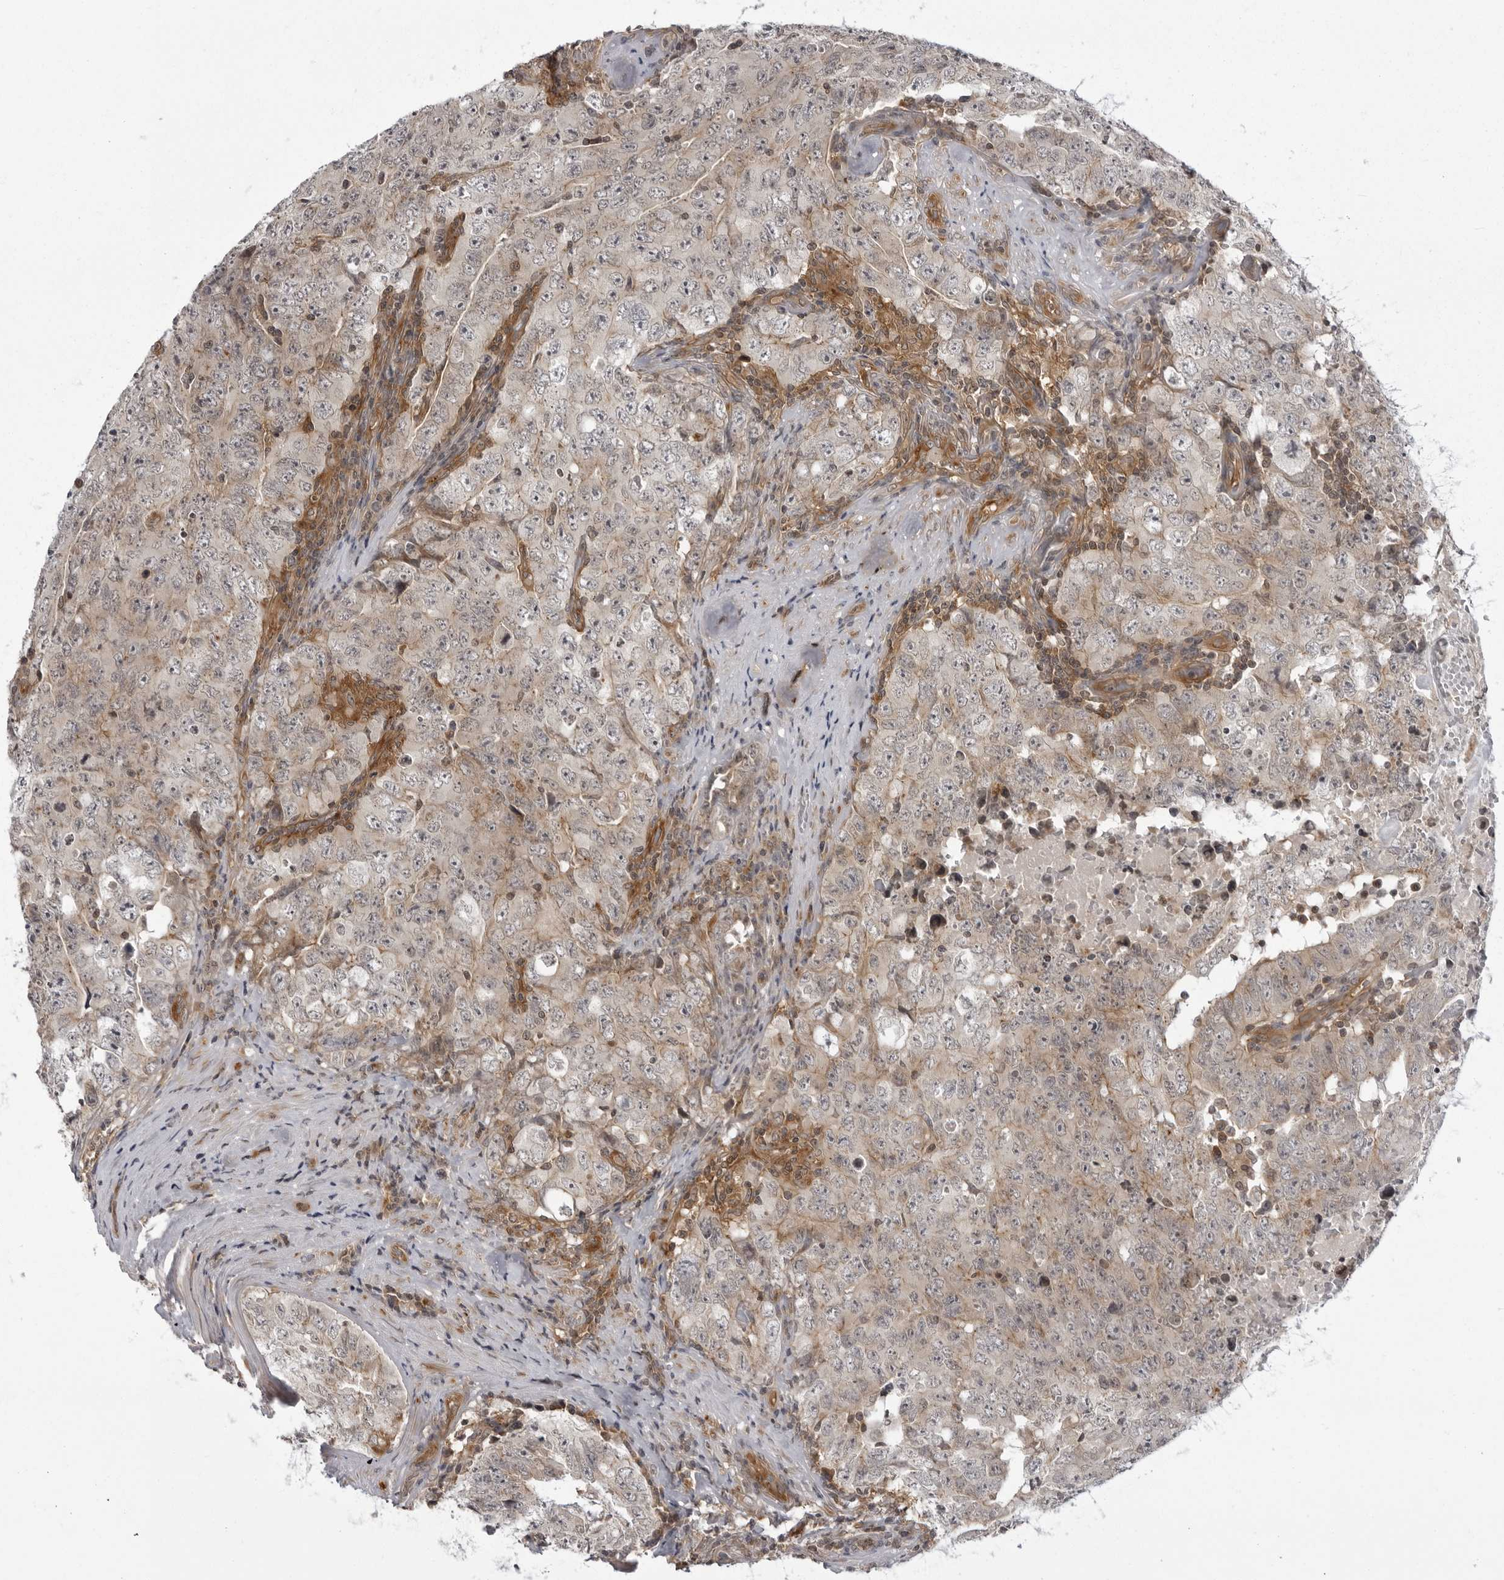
{"staining": {"intensity": "weak", "quantity": "<25%", "location": "cytoplasmic/membranous"}, "tissue": "testis cancer", "cell_type": "Tumor cells", "image_type": "cancer", "snomed": [{"axis": "morphology", "description": "Carcinoma, Embryonal, NOS"}, {"axis": "topography", "description": "Testis"}], "caption": "Tumor cells are negative for protein expression in human testis embryonal carcinoma.", "gene": "USP43", "patient": {"sex": "male", "age": 26}}